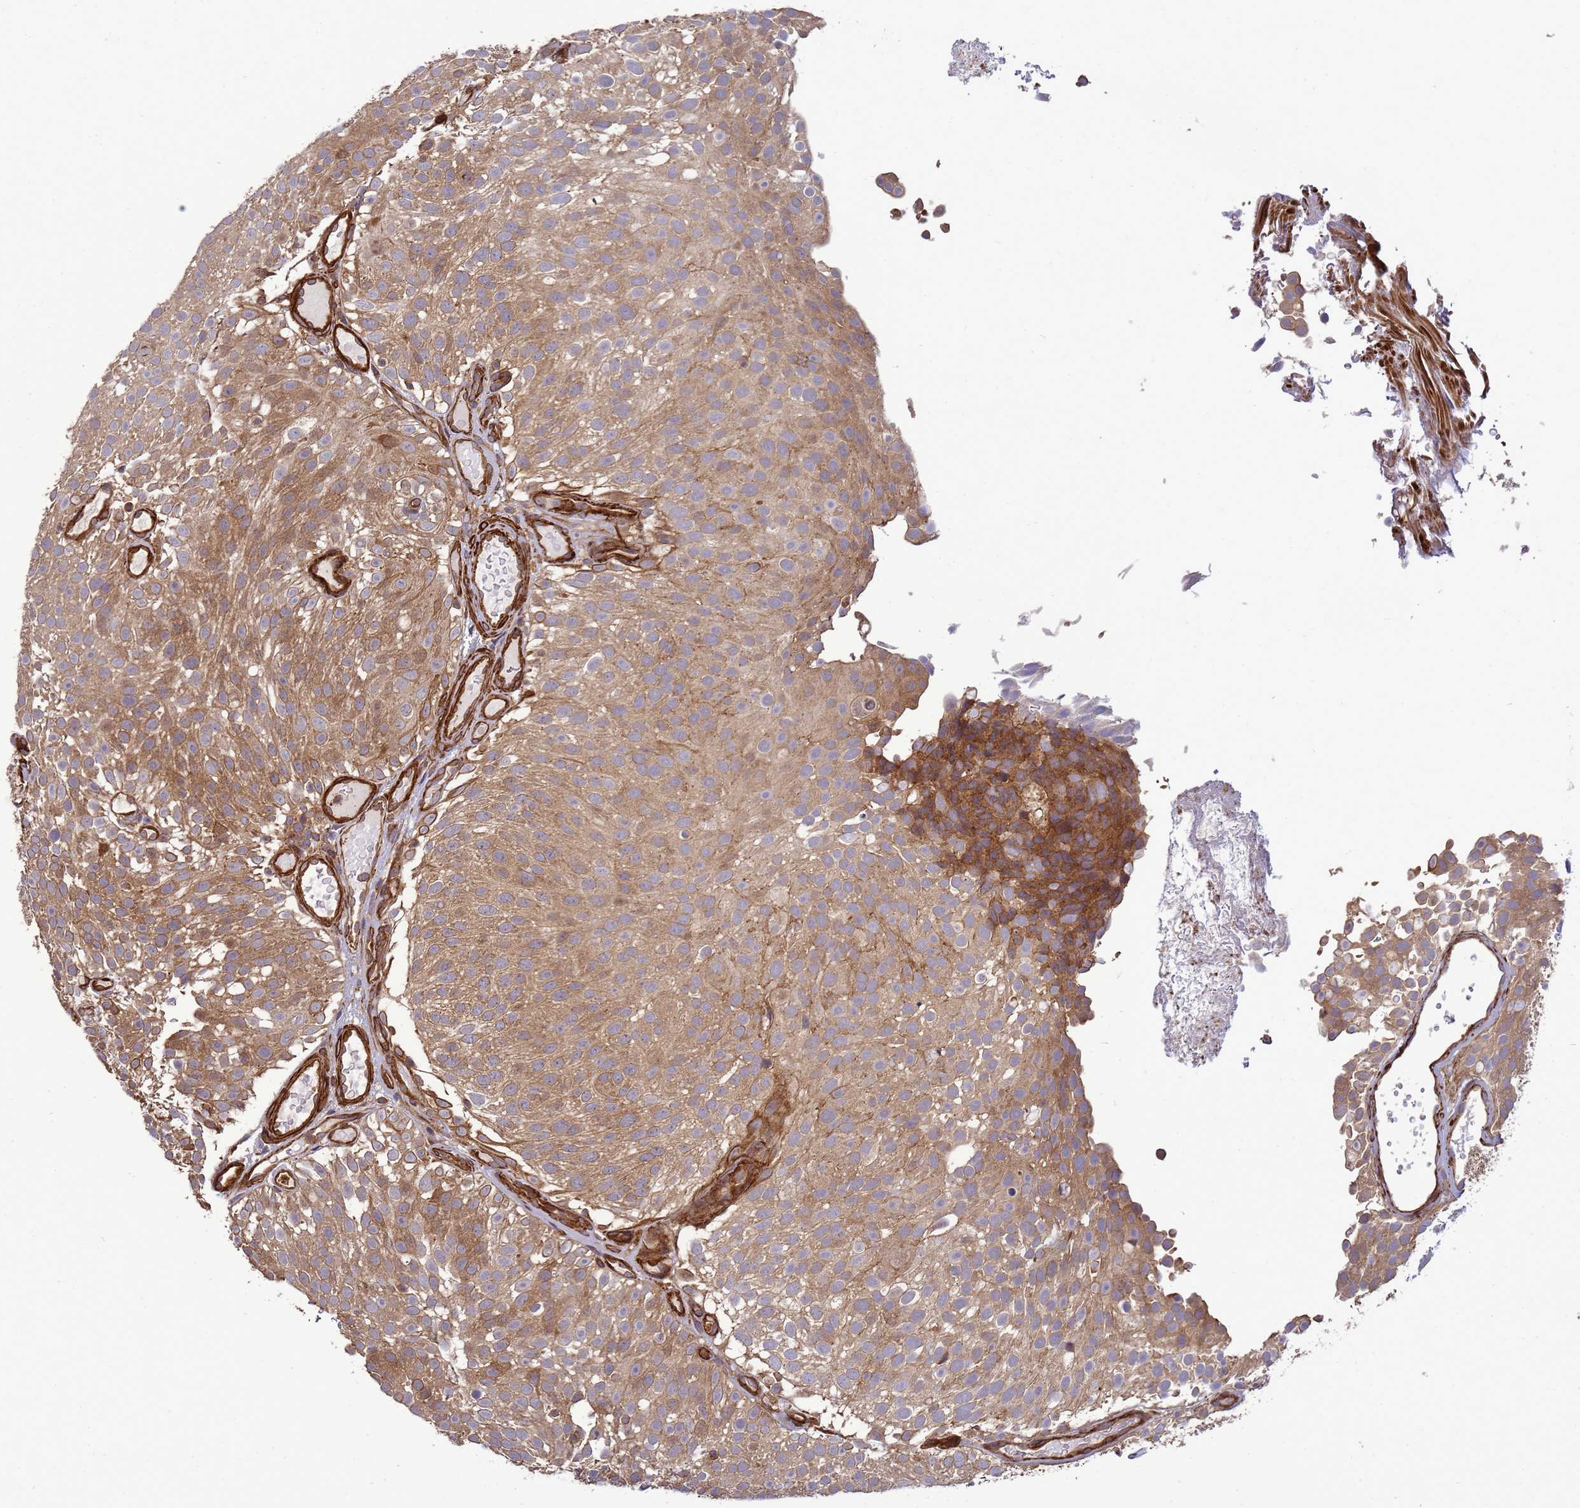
{"staining": {"intensity": "moderate", "quantity": ">75%", "location": "cytoplasmic/membranous"}, "tissue": "urothelial cancer", "cell_type": "Tumor cells", "image_type": "cancer", "snomed": [{"axis": "morphology", "description": "Urothelial carcinoma, Low grade"}, {"axis": "topography", "description": "Urinary bladder"}], "caption": "High-power microscopy captured an immunohistochemistry (IHC) micrograph of urothelial cancer, revealing moderate cytoplasmic/membranous expression in about >75% of tumor cells.", "gene": "CNOT1", "patient": {"sex": "male", "age": 78}}